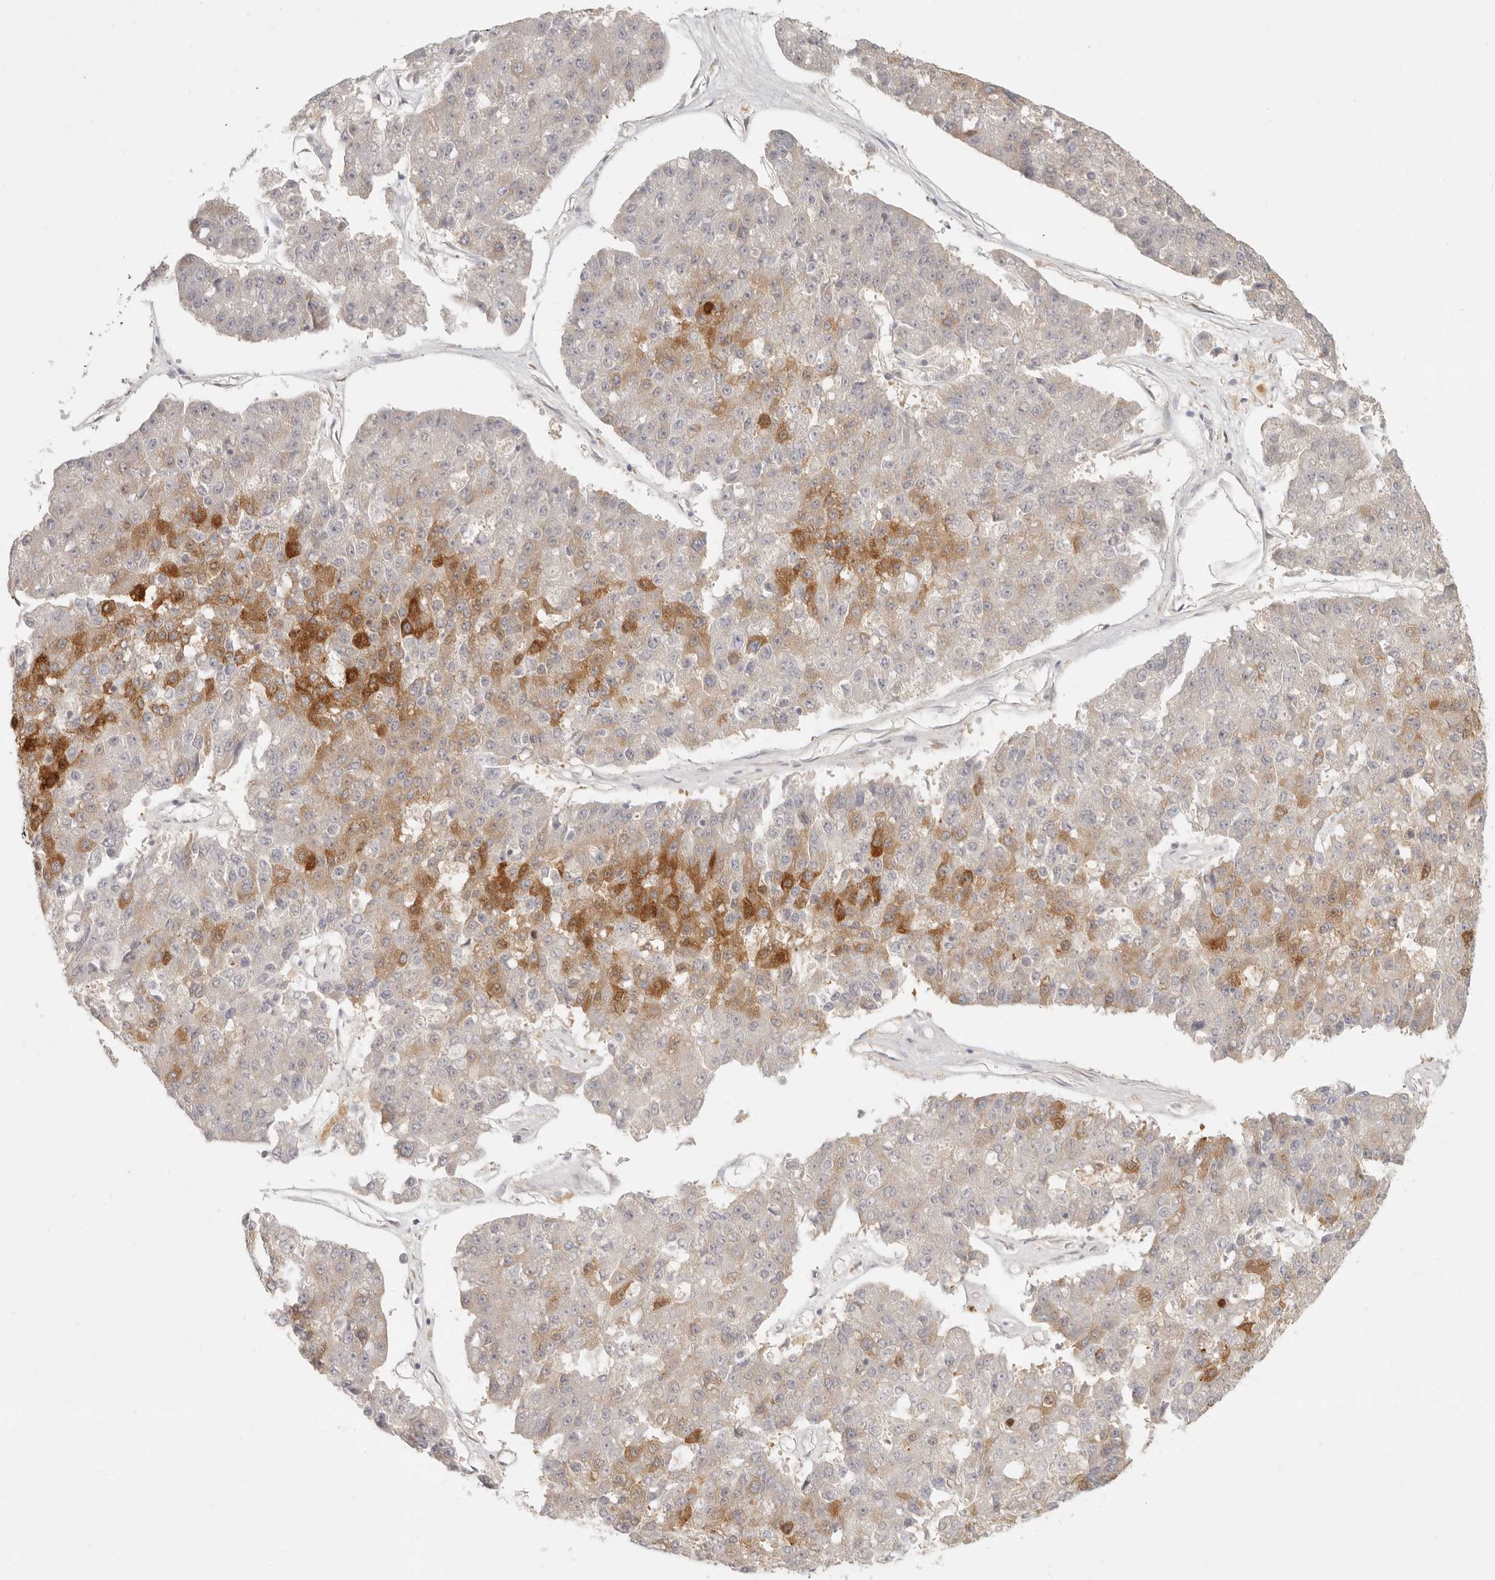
{"staining": {"intensity": "strong", "quantity": "25%-75%", "location": "cytoplasmic/membranous"}, "tissue": "pancreatic cancer", "cell_type": "Tumor cells", "image_type": "cancer", "snomed": [{"axis": "morphology", "description": "Adenocarcinoma, NOS"}, {"axis": "topography", "description": "Pancreas"}], "caption": "A histopathology image of human pancreatic cancer stained for a protein shows strong cytoplasmic/membranous brown staining in tumor cells.", "gene": "PABPC4", "patient": {"sex": "male", "age": 50}}